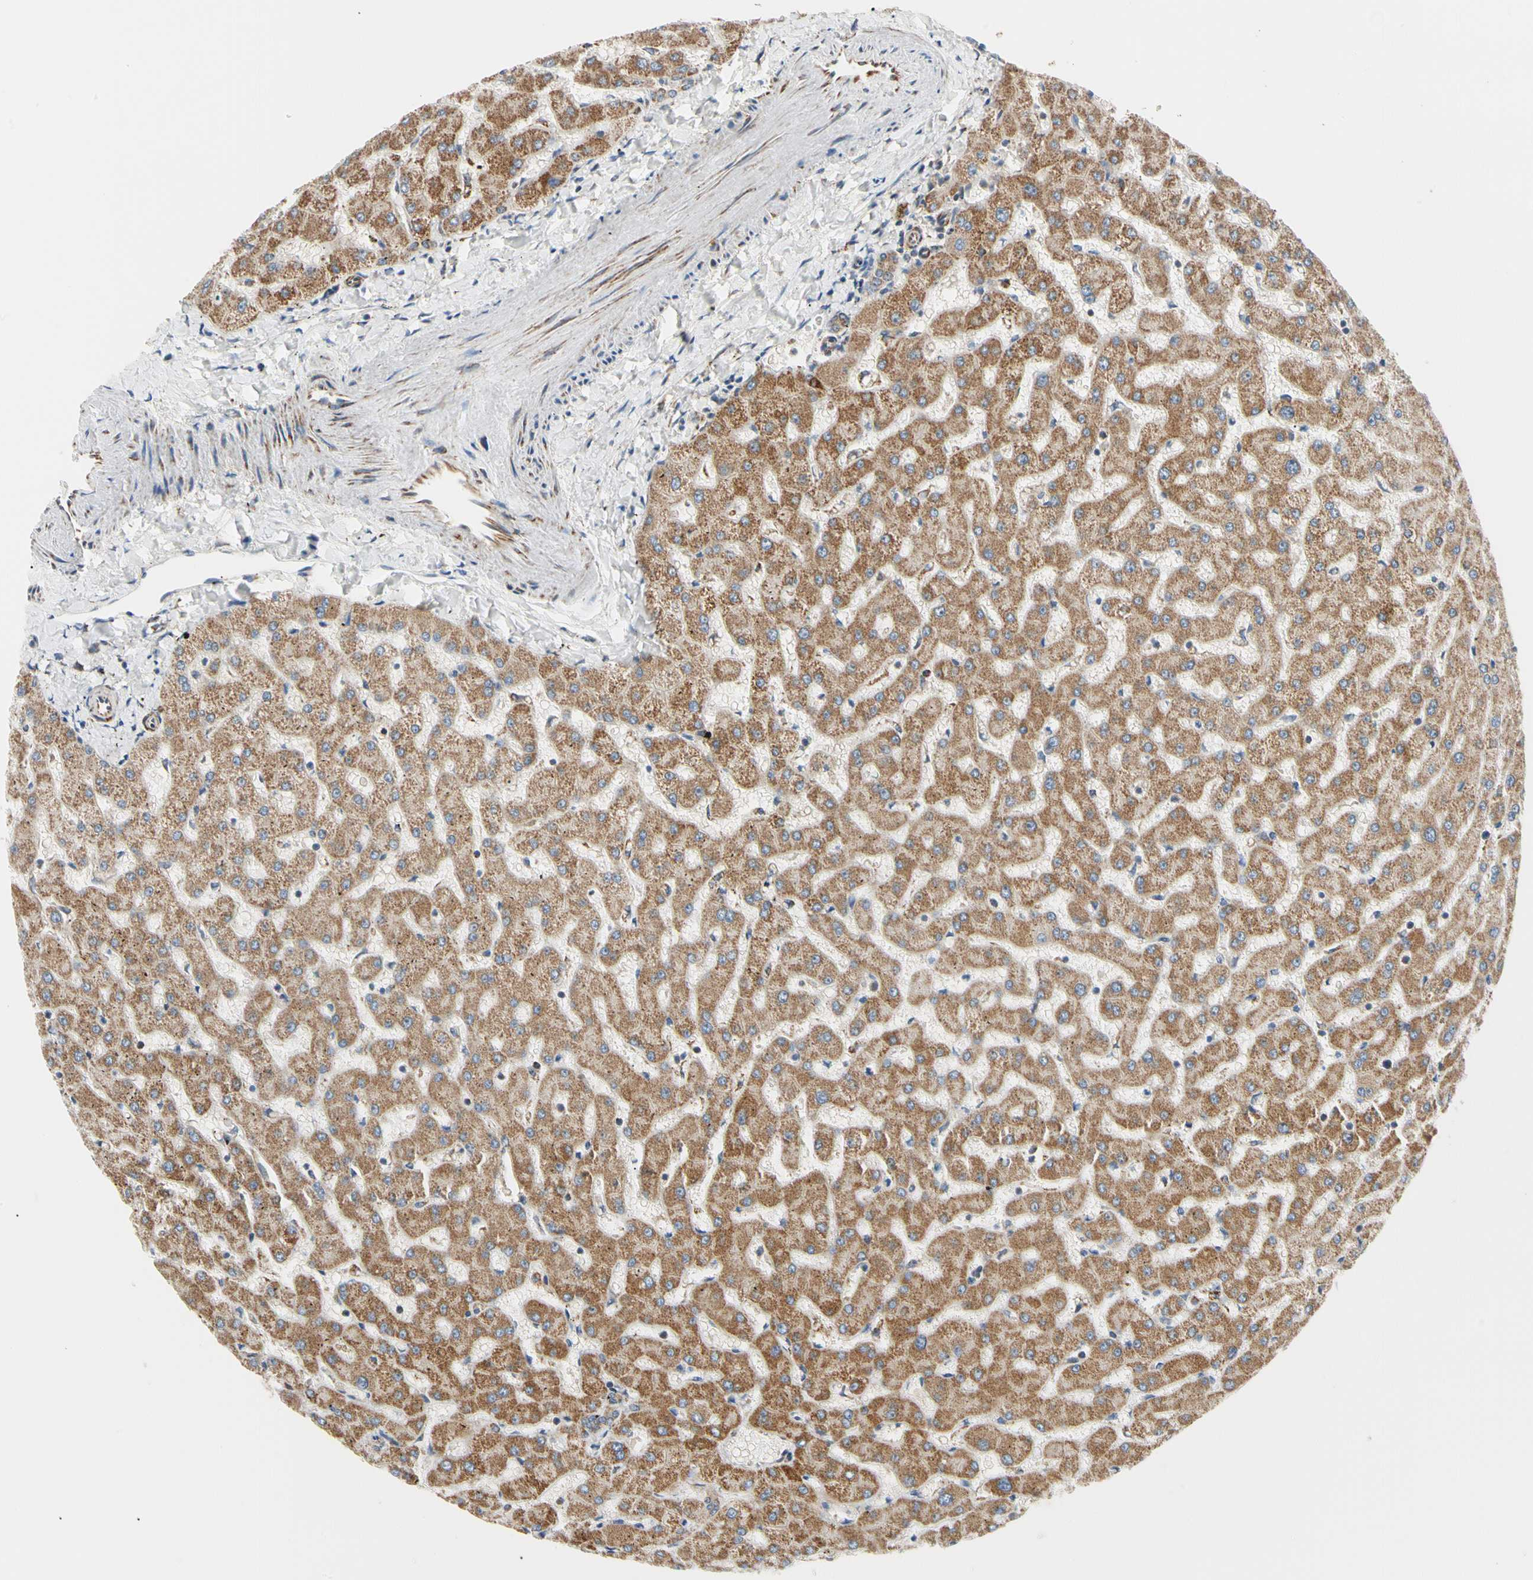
{"staining": {"intensity": "moderate", "quantity": ">75%", "location": "cytoplasmic/membranous"}, "tissue": "liver", "cell_type": "Cholangiocytes", "image_type": "normal", "snomed": [{"axis": "morphology", "description": "Normal tissue, NOS"}, {"axis": "topography", "description": "Liver"}], "caption": "About >75% of cholangiocytes in benign liver reveal moderate cytoplasmic/membranous protein expression as visualized by brown immunohistochemical staining.", "gene": "TBC1D10A", "patient": {"sex": "female", "age": 63}}